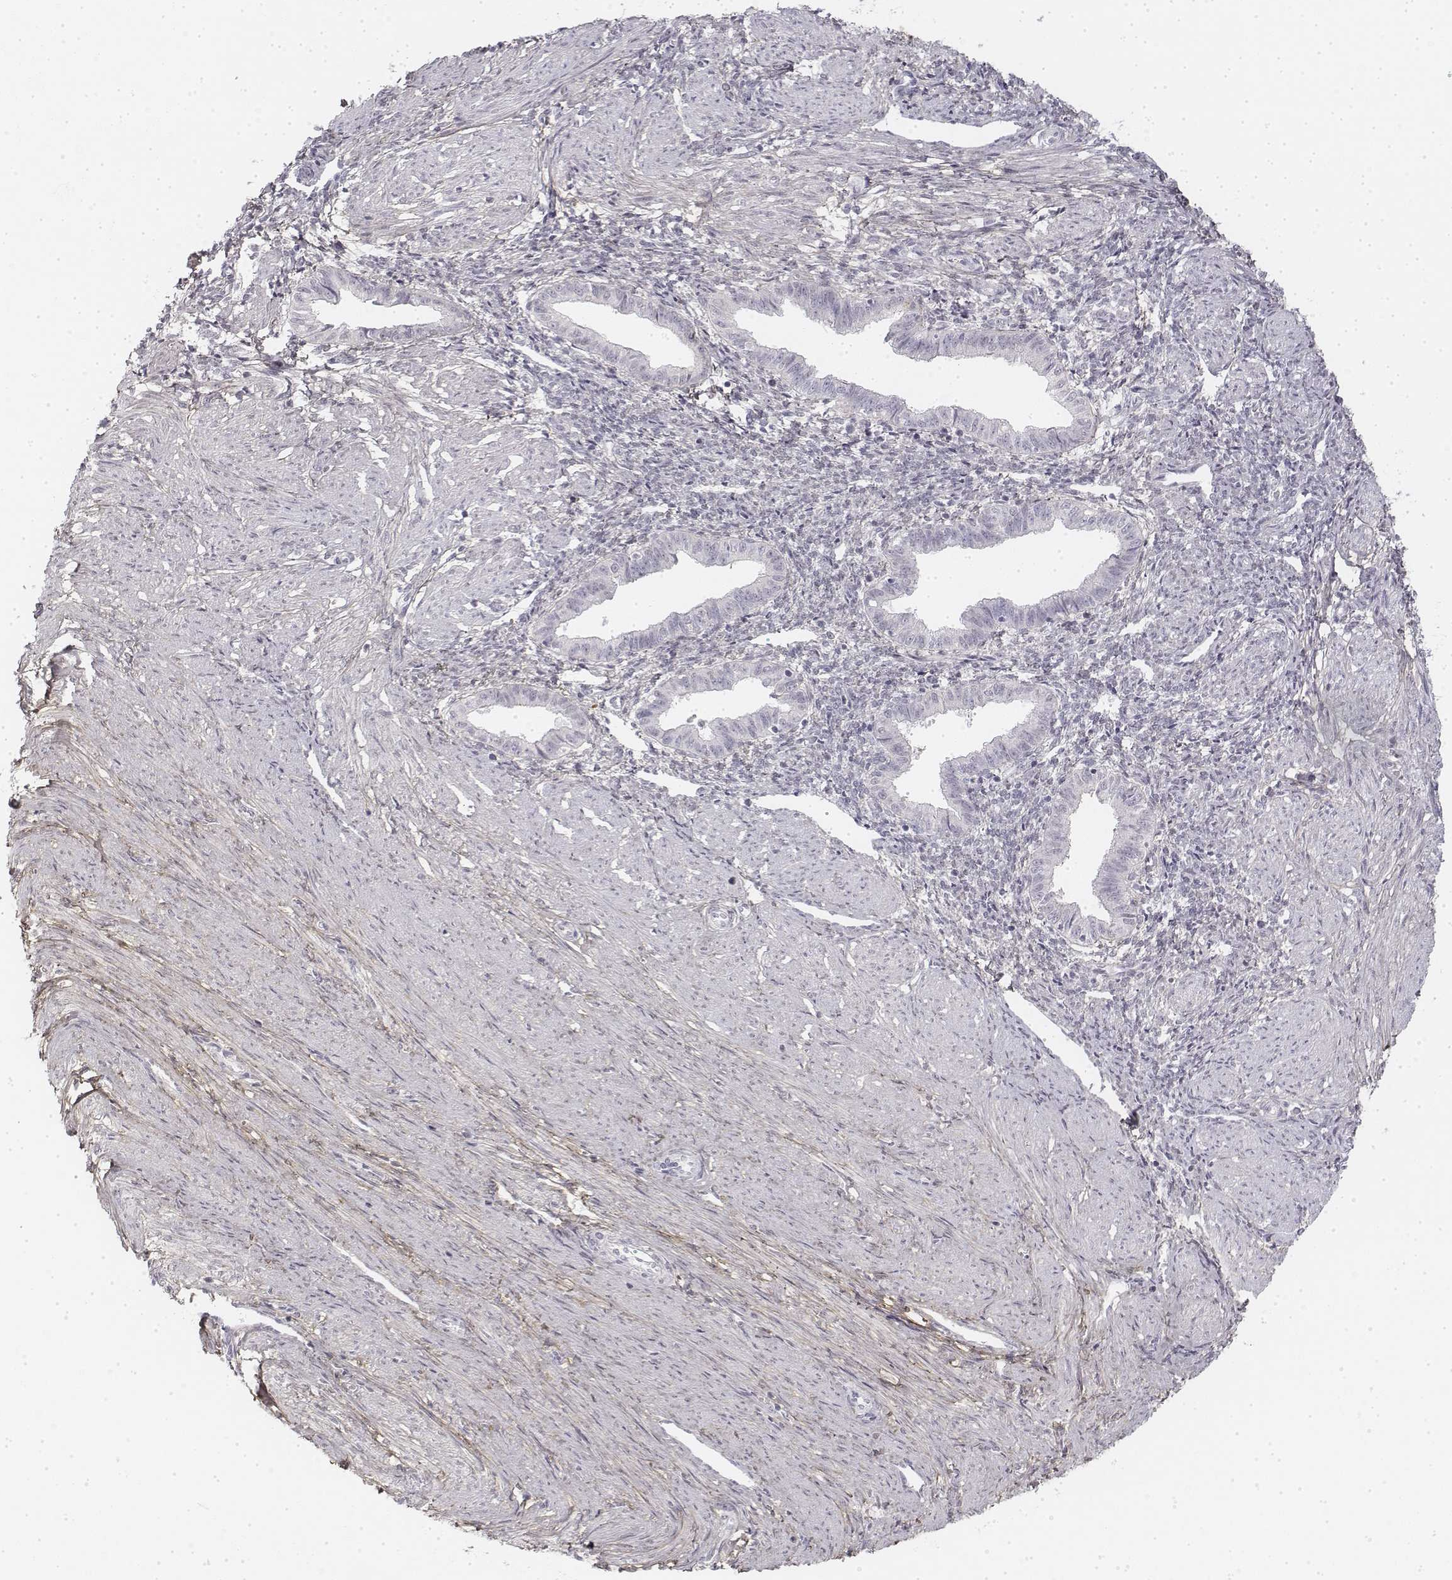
{"staining": {"intensity": "negative", "quantity": "none", "location": "none"}, "tissue": "endometrium", "cell_type": "Cells in endometrial stroma", "image_type": "normal", "snomed": [{"axis": "morphology", "description": "Normal tissue, NOS"}, {"axis": "topography", "description": "Endometrium"}], "caption": "The histopathology image displays no significant staining in cells in endometrial stroma of endometrium.", "gene": "KRT84", "patient": {"sex": "female", "age": 37}}